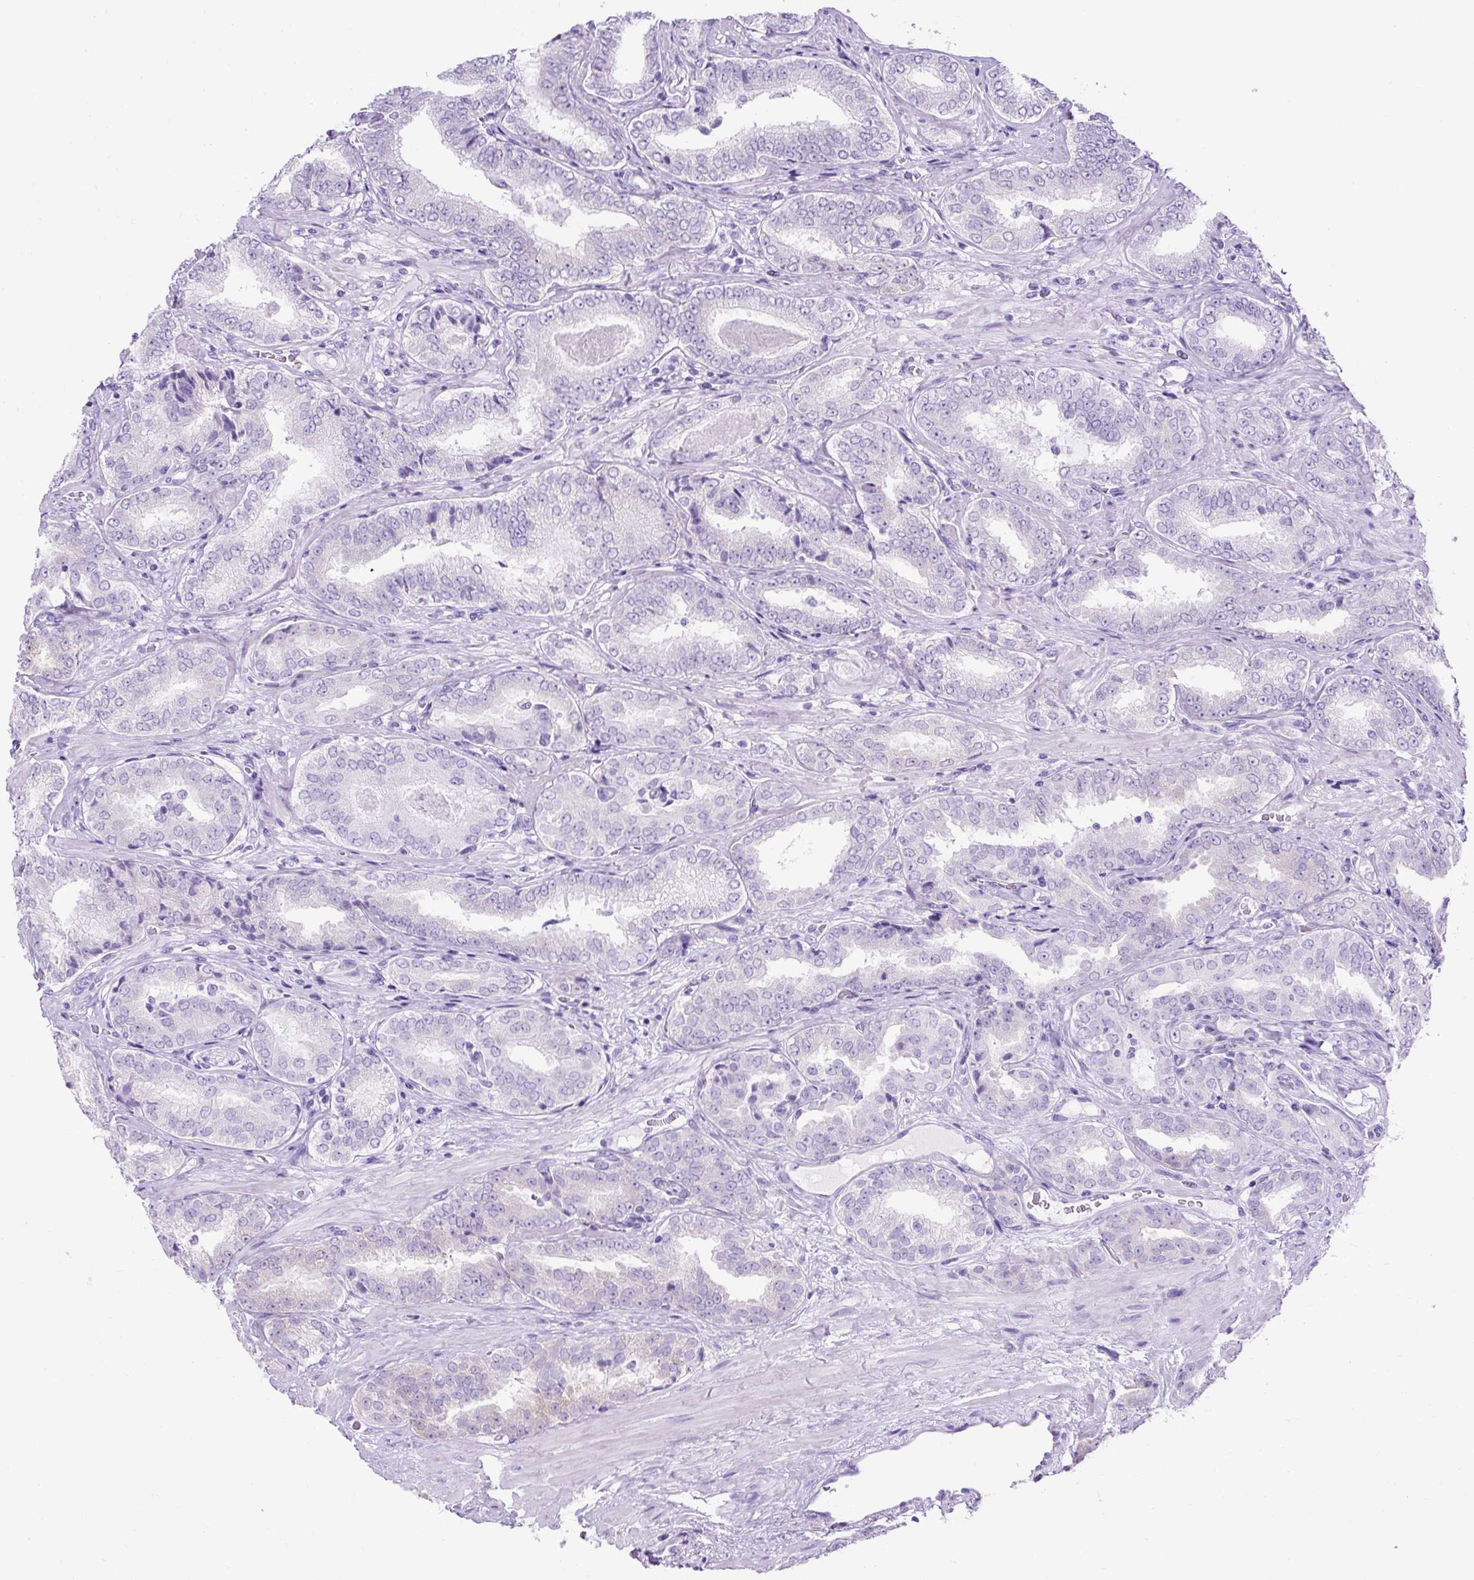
{"staining": {"intensity": "negative", "quantity": "none", "location": "none"}, "tissue": "prostate cancer", "cell_type": "Tumor cells", "image_type": "cancer", "snomed": [{"axis": "morphology", "description": "Adenocarcinoma, High grade"}, {"axis": "topography", "description": "Prostate"}], "caption": "A photomicrograph of human prostate cancer (adenocarcinoma (high-grade)) is negative for staining in tumor cells.", "gene": "KRT12", "patient": {"sex": "male", "age": 72}}